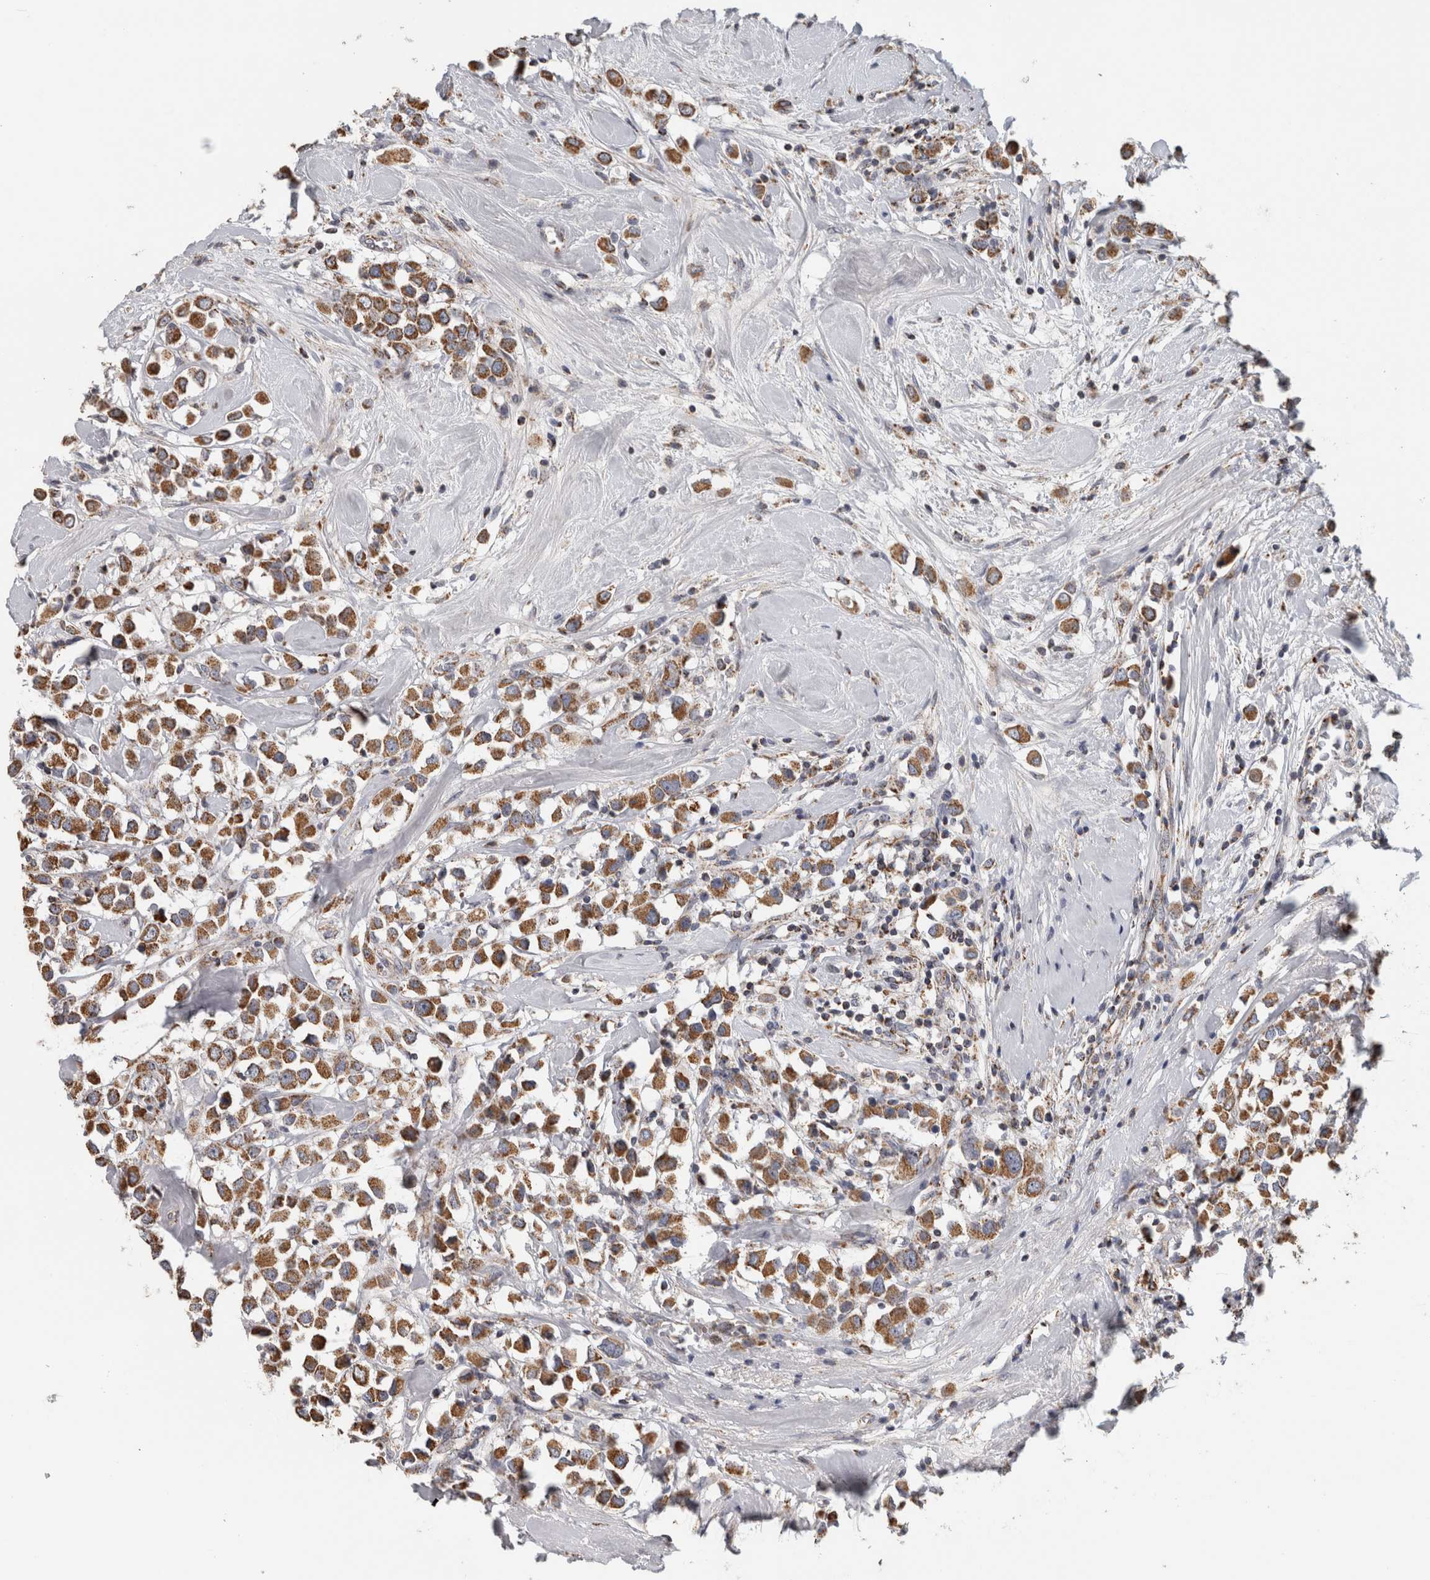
{"staining": {"intensity": "moderate", "quantity": ">75%", "location": "cytoplasmic/membranous"}, "tissue": "breast cancer", "cell_type": "Tumor cells", "image_type": "cancer", "snomed": [{"axis": "morphology", "description": "Duct carcinoma"}, {"axis": "topography", "description": "Breast"}], "caption": "IHC (DAB) staining of breast cancer shows moderate cytoplasmic/membranous protein expression in about >75% of tumor cells. The staining was performed using DAB (3,3'-diaminobenzidine) to visualize the protein expression in brown, while the nuclei were stained in blue with hematoxylin (Magnification: 20x).", "gene": "ST8SIA1", "patient": {"sex": "female", "age": 61}}